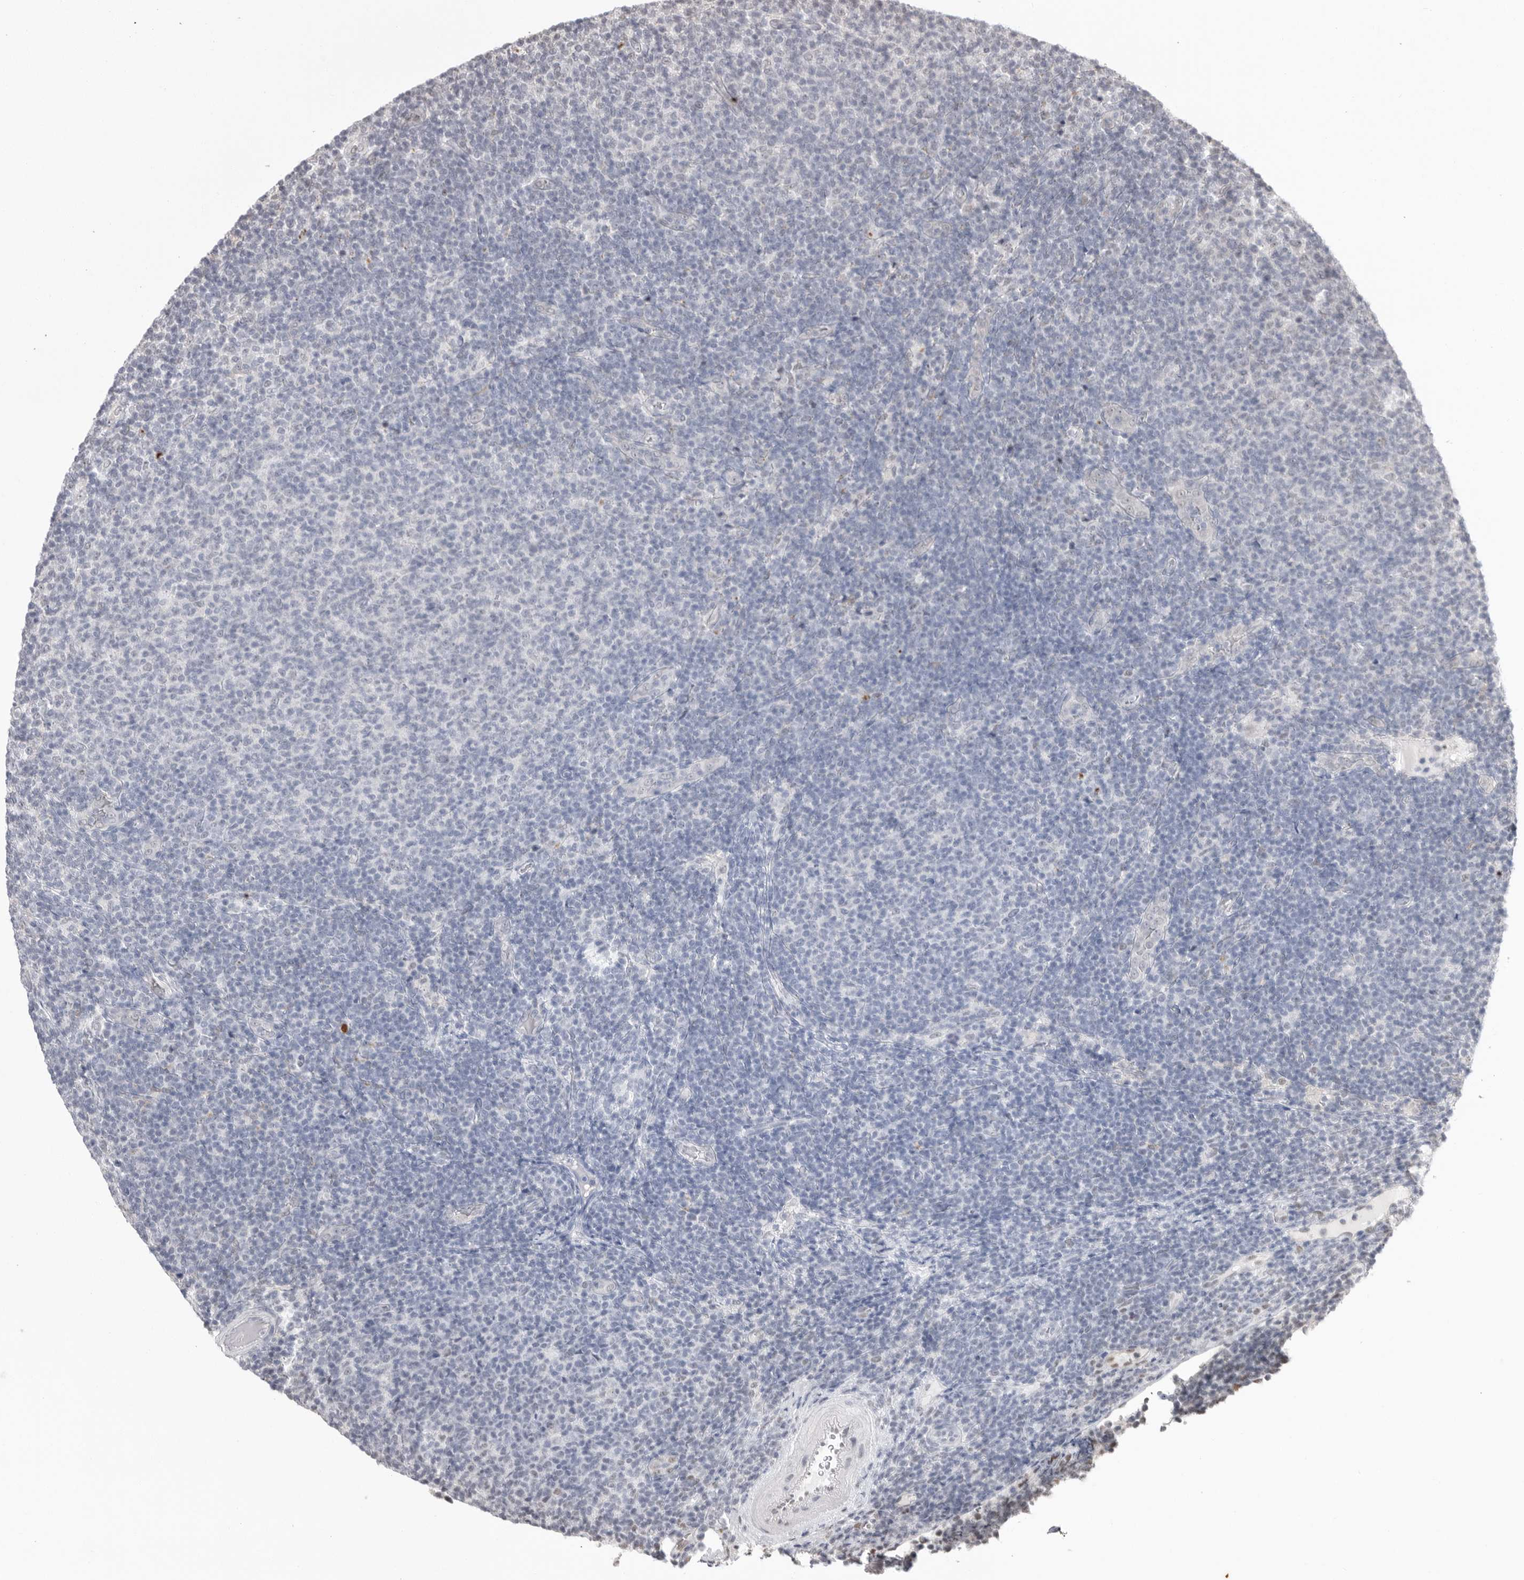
{"staining": {"intensity": "negative", "quantity": "none", "location": "none"}, "tissue": "lymphoma", "cell_type": "Tumor cells", "image_type": "cancer", "snomed": [{"axis": "morphology", "description": "Malignant lymphoma, non-Hodgkin's type, Low grade"}, {"axis": "topography", "description": "Lymph node"}], "caption": "Lymphoma was stained to show a protein in brown. There is no significant expression in tumor cells.", "gene": "BCLAF3", "patient": {"sex": "male", "age": 66}}